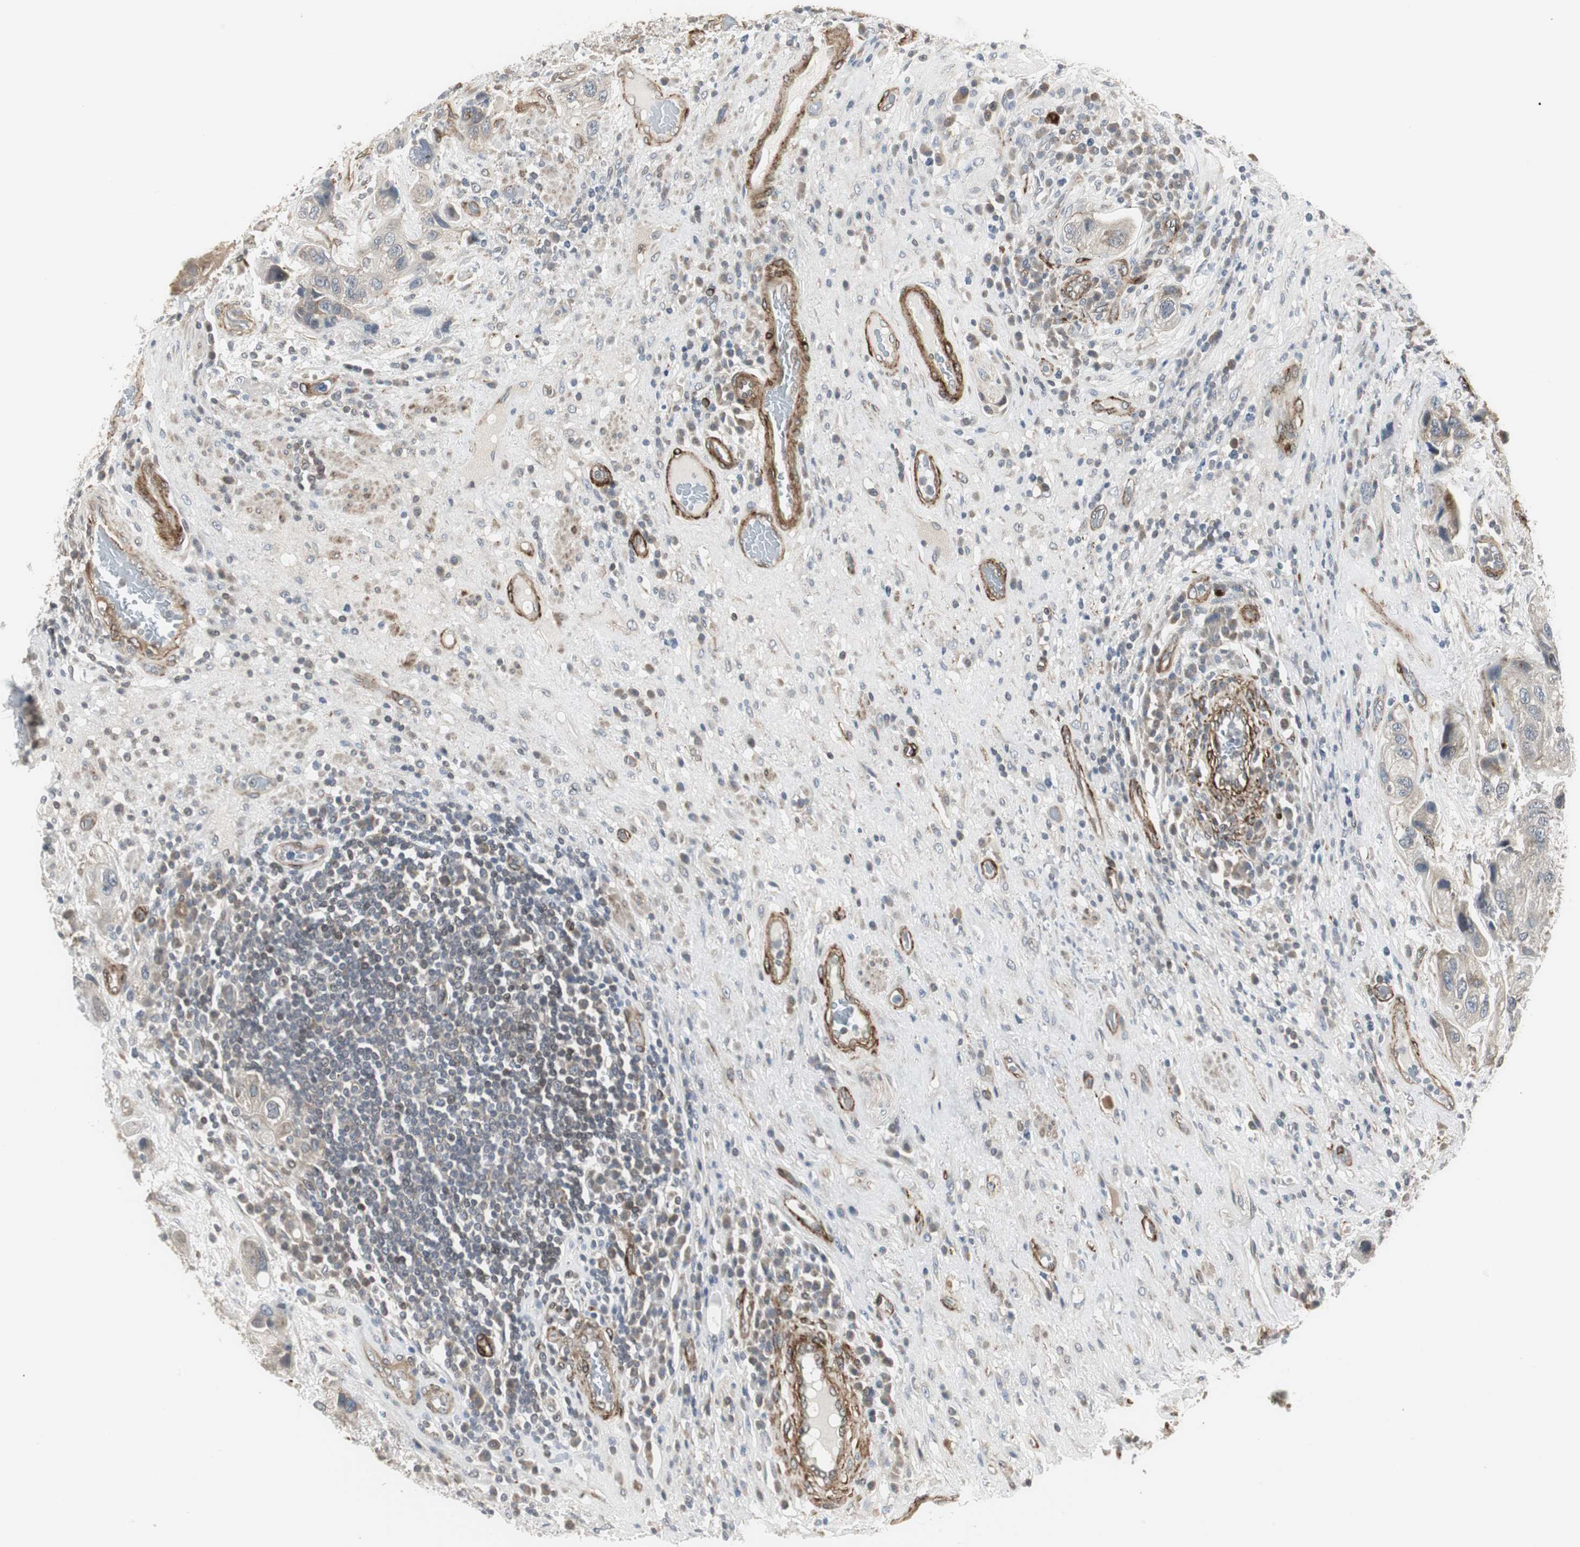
{"staining": {"intensity": "moderate", "quantity": "25%-75%", "location": "cytoplasmic/membranous"}, "tissue": "urothelial cancer", "cell_type": "Tumor cells", "image_type": "cancer", "snomed": [{"axis": "morphology", "description": "Urothelial carcinoma, High grade"}, {"axis": "topography", "description": "Urinary bladder"}], "caption": "A brown stain labels moderate cytoplasmic/membranous staining of a protein in human urothelial cancer tumor cells.", "gene": "SCYL3", "patient": {"sex": "female", "age": 64}}